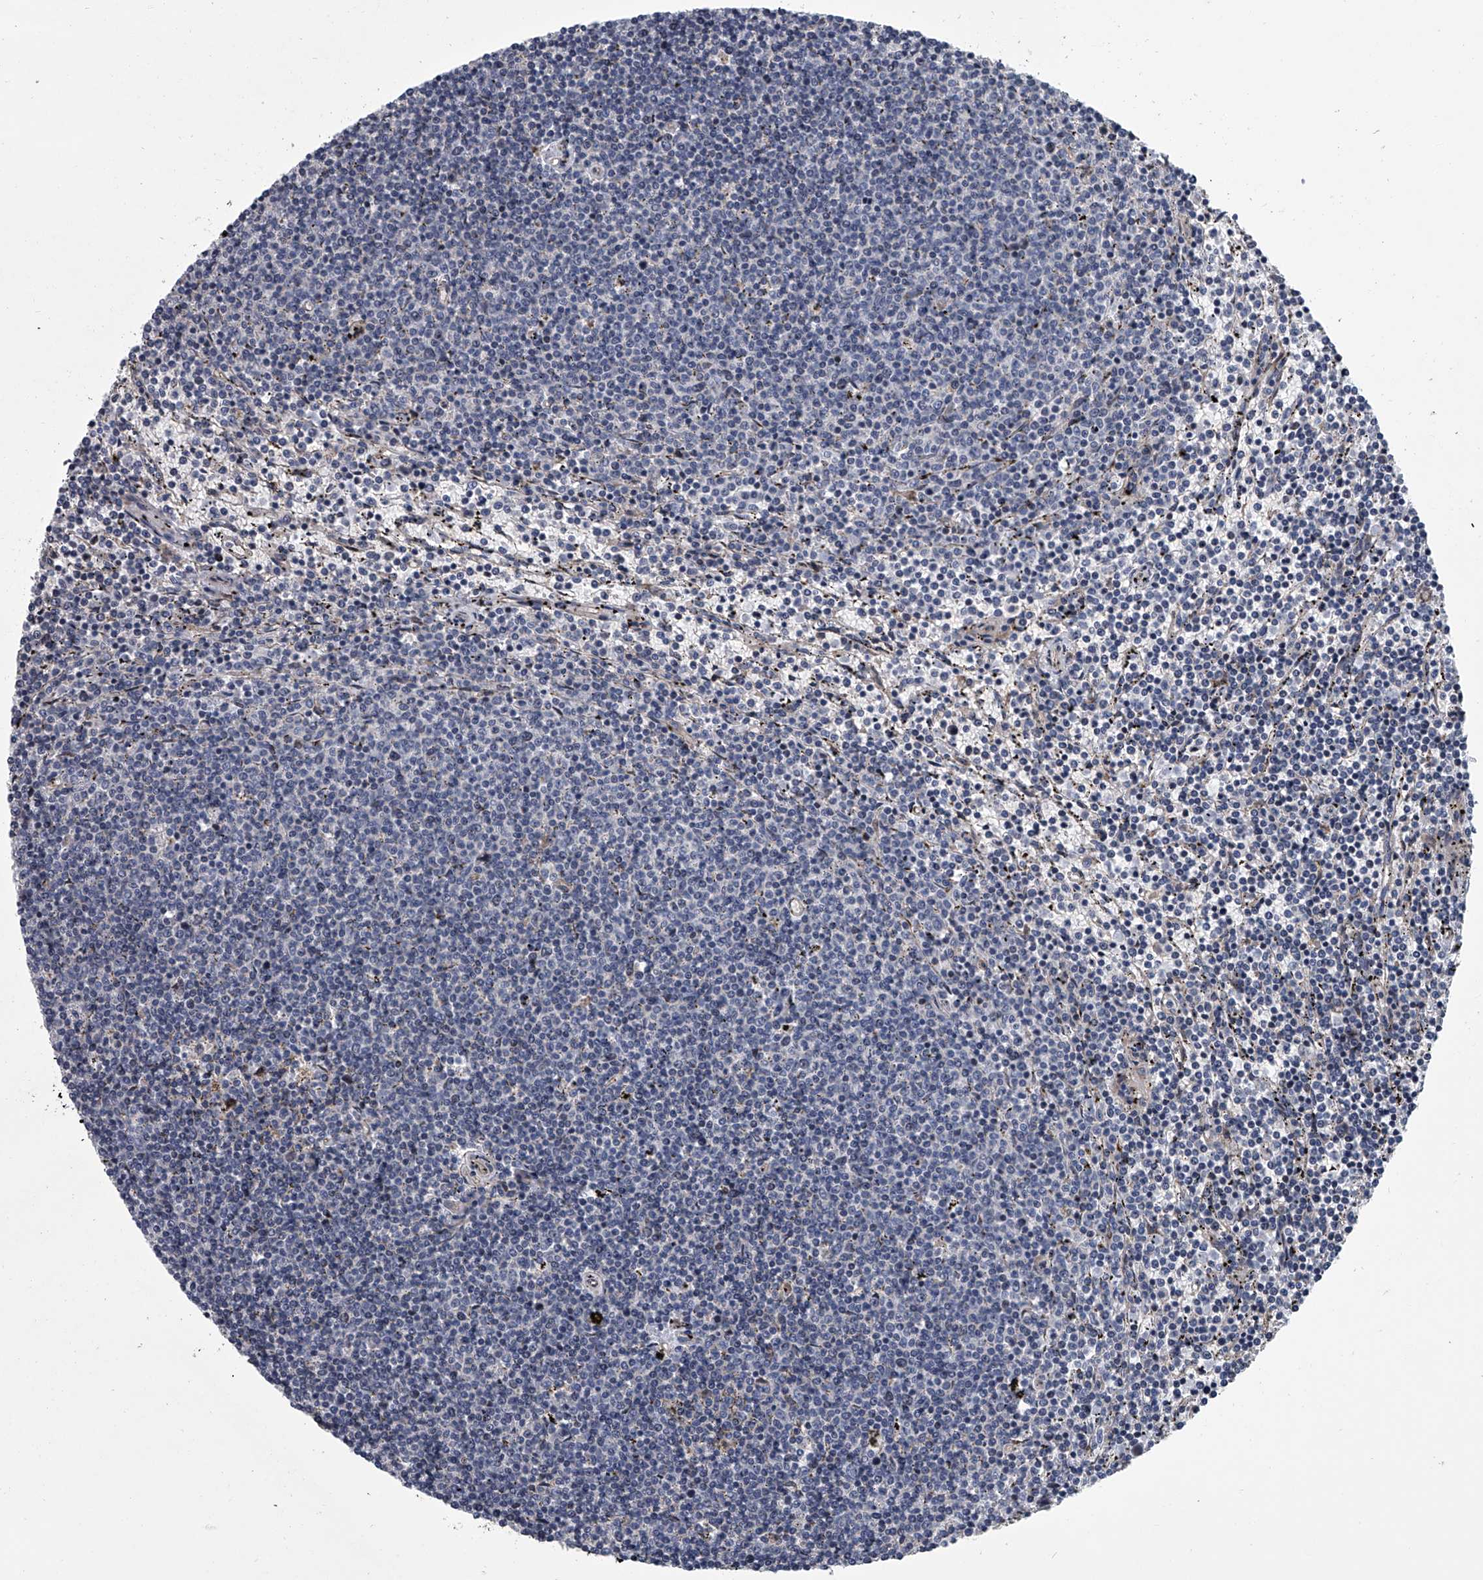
{"staining": {"intensity": "negative", "quantity": "none", "location": "none"}, "tissue": "lymphoma", "cell_type": "Tumor cells", "image_type": "cancer", "snomed": [{"axis": "morphology", "description": "Malignant lymphoma, non-Hodgkin's type, Low grade"}, {"axis": "topography", "description": "Spleen"}], "caption": "A photomicrograph of lymphoma stained for a protein displays no brown staining in tumor cells. The staining is performed using DAB brown chromogen with nuclei counter-stained in using hematoxylin.", "gene": "ABCG1", "patient": {"sex": "female", "age": 50}}